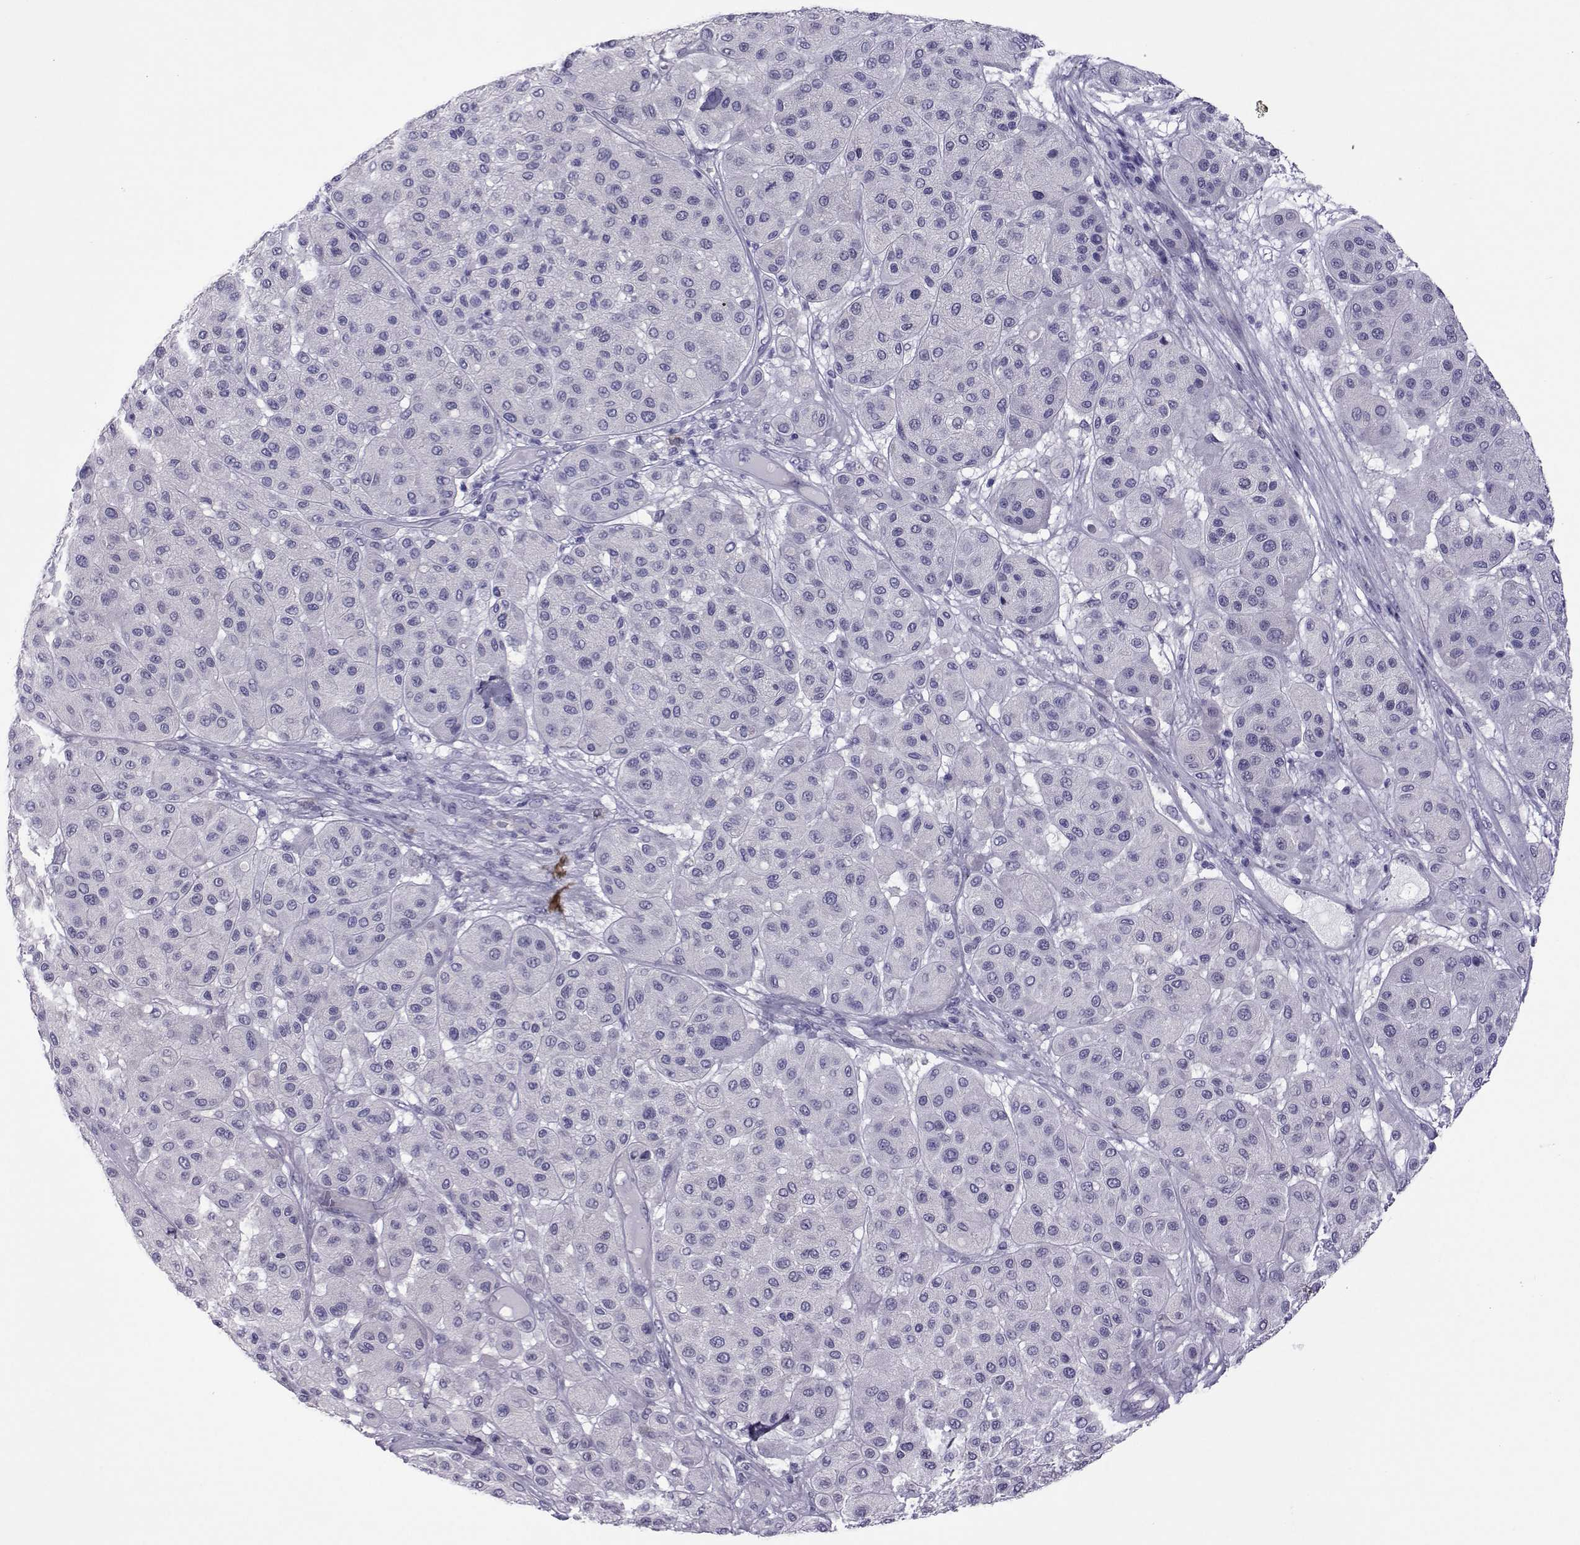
{"staining": {"intensity": "negative", "quantity": "none", "location": "none"}, "tissue": "melanoma", "cell_type": "Tumor cells", "image_type": "cancer", "snomed": [{"axis": "morphology", "description": "Malignant melanoma, Metastatic site"}, {"axis": "topography", "description": "Smooth muscle"}], "caption": "Tumor cells are negative for brown protein staining in malignant melanoma (metastatic site). (Immunohistochemistry, brightfield microscopy, high magnification).", "gene": "COL22A1", "patient": {"sex": "male", "age": 41}}